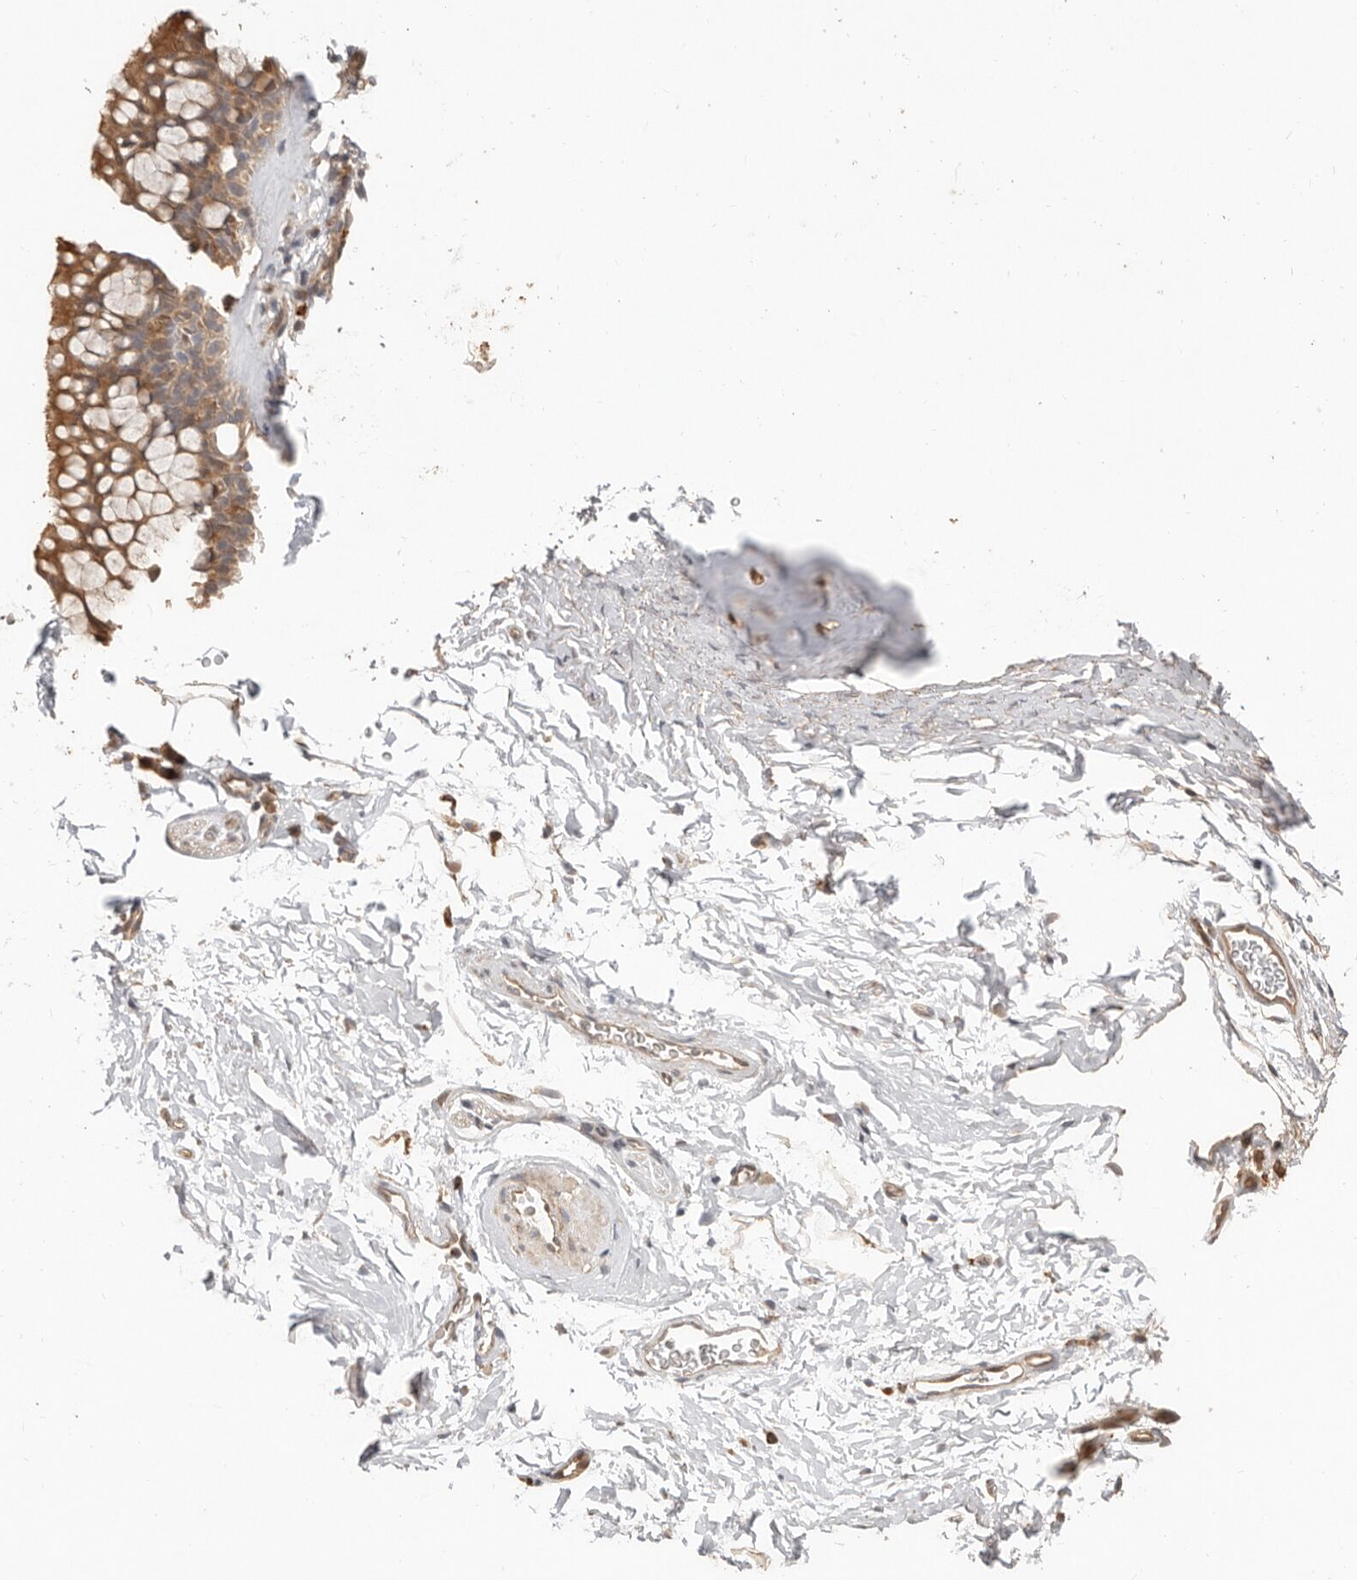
{"staining": {"intensity": "moderate", "quantity": ">75%", "location": "cytoplasmic/membranous"}, "tissue": "bronchus", "cell_type": "Respiratory epithelial cells", "image_type": "normal", "snomed": [{"axis": "morphology", "description": "Normal tissue, NOS"}, {"axis": "topography", "description": "Cartilage tissue"}, {"axis": "topography", "description": "Bronchus"}], "caption": "Protein analysis of normal bronchus shows moderate cytoplasmic/membranous staining in approximately >75% of respiratory epithelial cells.", "gene": "MTFR2", "patient": {"sex": "female", "age": 53}}